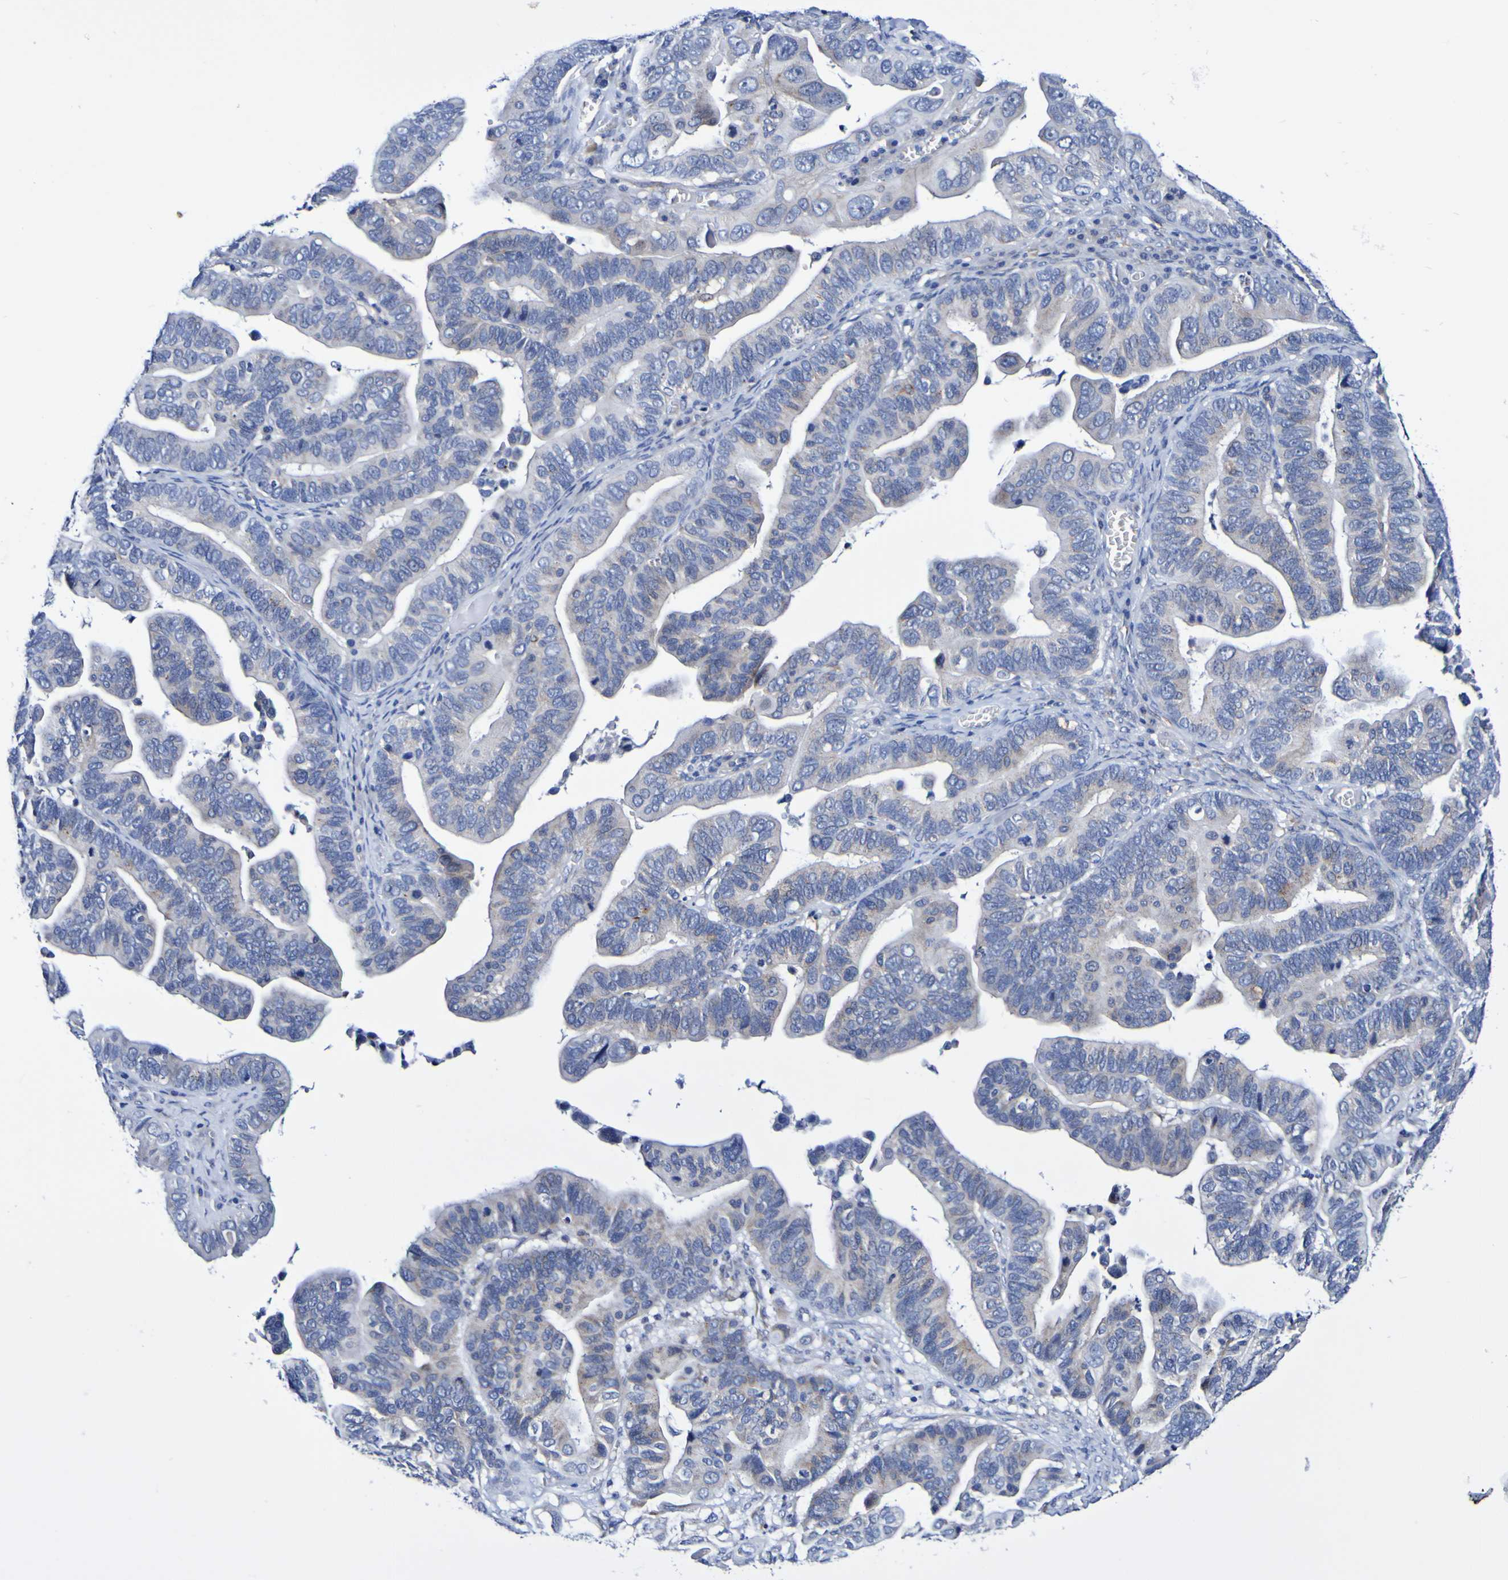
{"staining": {"intensity": "negative", "quantity": "none", "location": "none"}, "tissue": "ovarian cancer", "cell_type": "Tumor cells", "image_type": "cancer", "snomed": [{"axis": "morphology", "description": "Cystadenocarcinoma, serous, NOS"}, {"axis": "topography", "description": "Ovary"}], "caption": "Immunohistochemical staining of ovarian serous cystadenocarcinoma demonstrates no significant staining in tumor cells. The staining is performed using DAB (3,3'-diaminobenzidine) brown chromogen with nuclei counter-stained in using hematoxylin.", "gene": "SEZ6", "patient": {"sex": "female", "age": 56}}